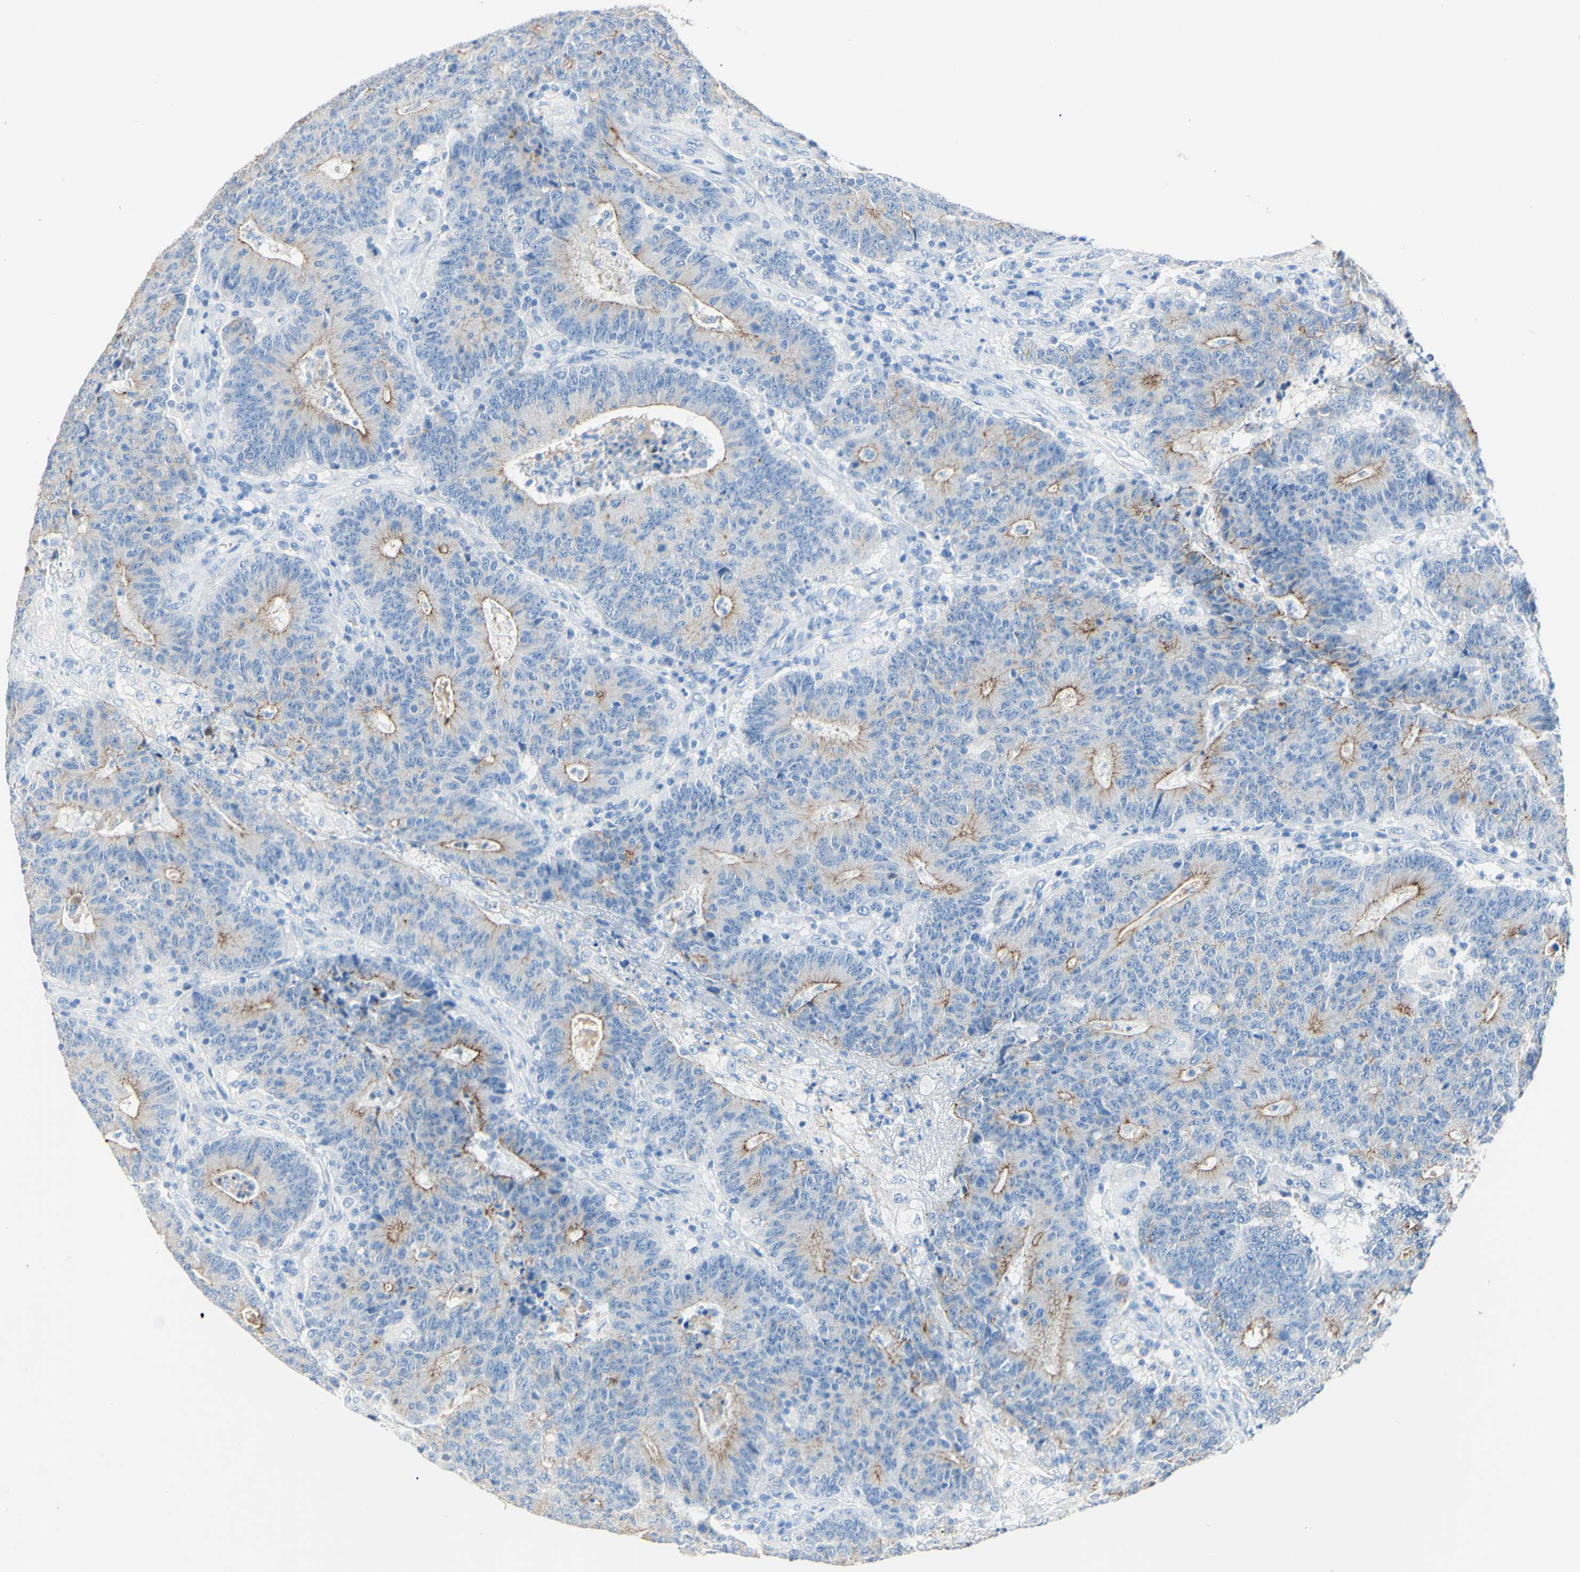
{"staining": {"intensity": "moderate", "quantity": "25%-75%", "location": "cytoplasmic/membranous"}, "tissue": "colorectal cancer", "cell_type": "Tumor cells", "image_type": "cancer", "snomed": [{"axis": "morphology", "description": "Normal tissue, NOS"}, {"axis": "morphology", "description": "Adenocarcinoma, NOS"}, {"axis": "topography", "description": "Colon"}], "caption": "DAB immunohistochemical staining of colorectal adenocarcinoma displays moderate cytoplasmic/membranous protein positivity in approximately 25%-75% of tumor cells.", "gene": "DSC2", "patient": {"sex": "female", "age": 75}}